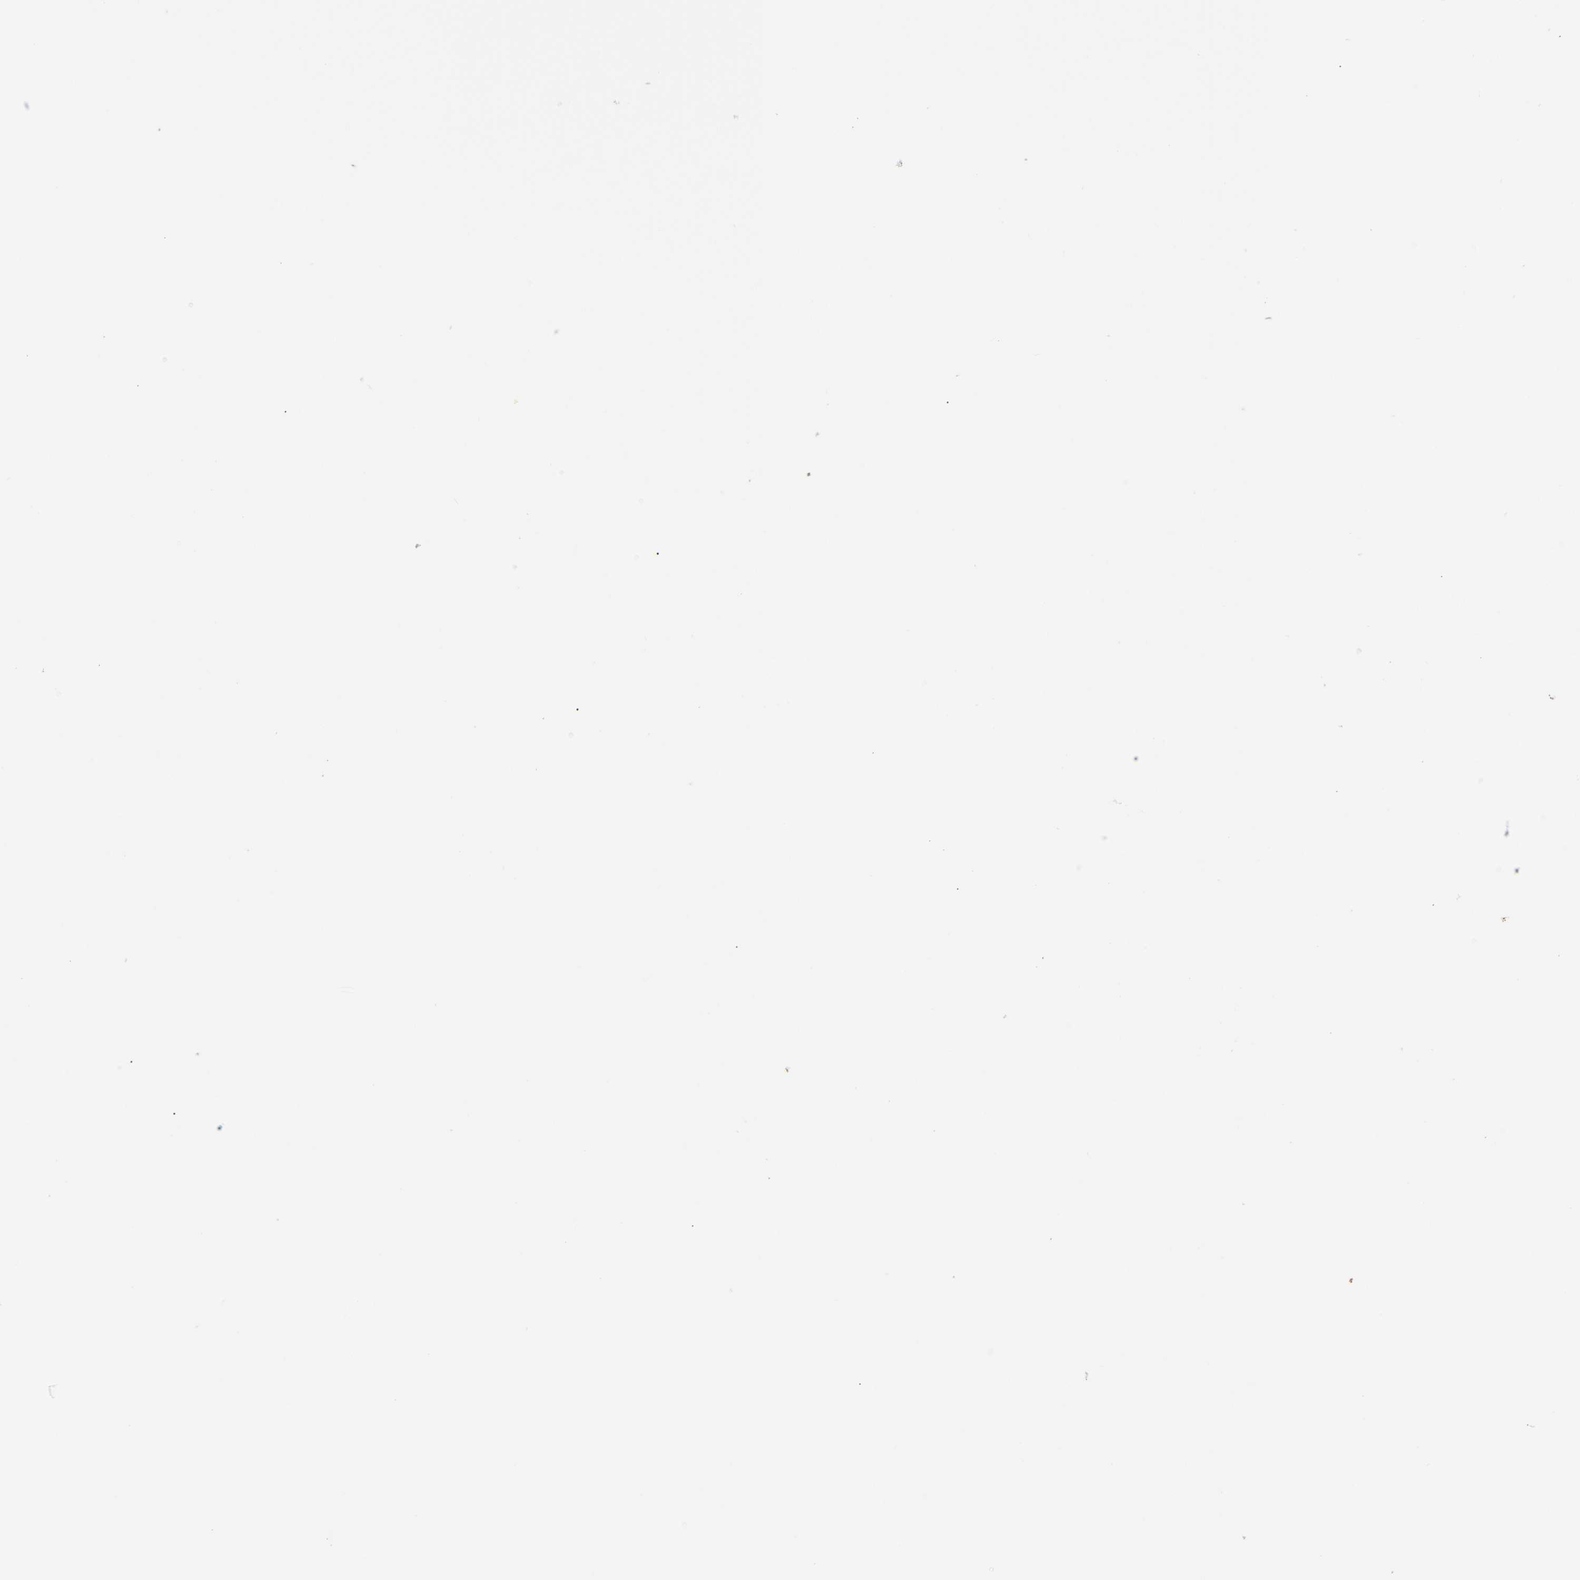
{"staining": {"intensity": "strong", "quantity": ">75%", "location": "cytoplasmic/membranous,nuclear"}, "tissue": "ovary", "cell_type": "Follicle cells", "image_type": "normal", "snomed": [{"axis": "morphology", "description": "Normal tissue, NOS"}, {"axis": "topography", "description": "Ovary"}], "caption": "A brown stain highlights strong cytoplasmic/membranous,nuclear positivity of a protein in follicle cells of unremarkable human ovary. The protein of interest is shown in brown color, while the nuclei are stained blue.", "gene": "GIMAP7", "patient": {"sex": "female", "age": 33}}